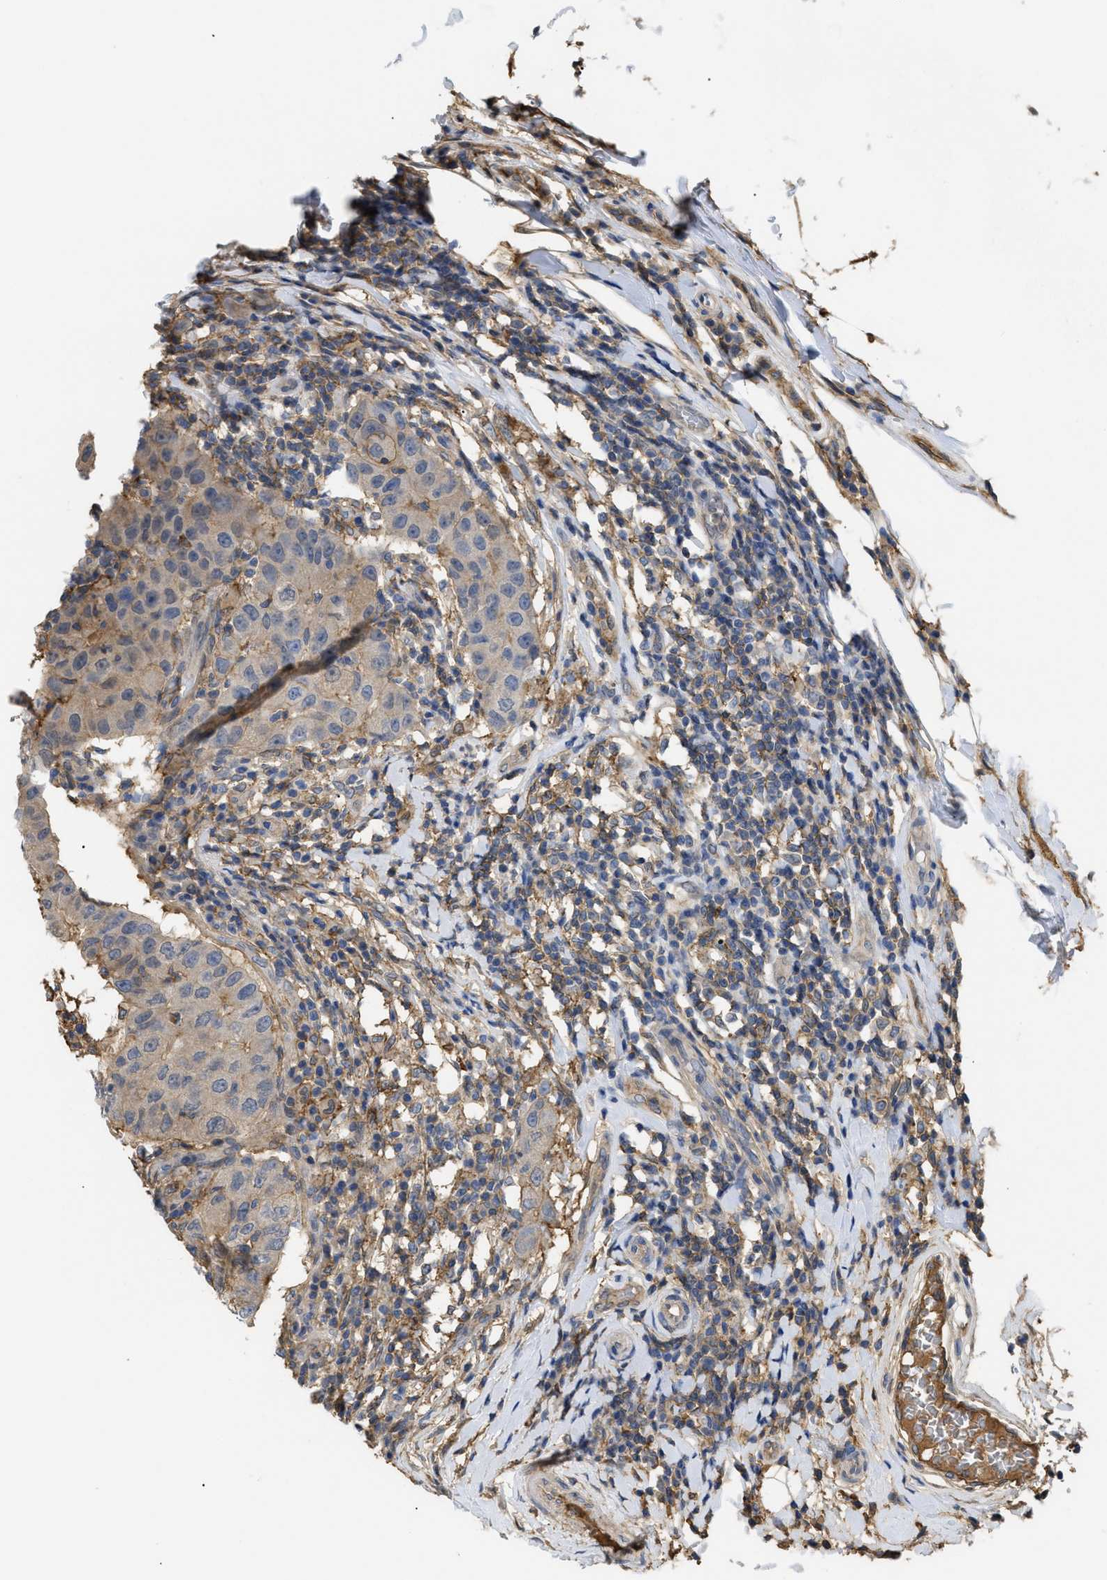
{"staining": {"intensity": "moderate", "quantity": "<25%", "location": "cytoplasmic/membranous"}, "tissue": "breast cancer", "cell_type": "Tumor cells", "image_type": "cancer", "snomed": [{"axis": "morphology", "description": "Duct carcinoma"}, {"axis": "topography", "description": "Breast"}], "caption": "Immunohistochemistry photomicrograph of invasive ductal carcinoma (breast) stained for a protein (brown), which shows low levels of moderate cytoplasmic/membranous positivity in about <25% of tumor cells.", "gene": "ANXA4", "patient": {"sex": "female", "age": 27}}